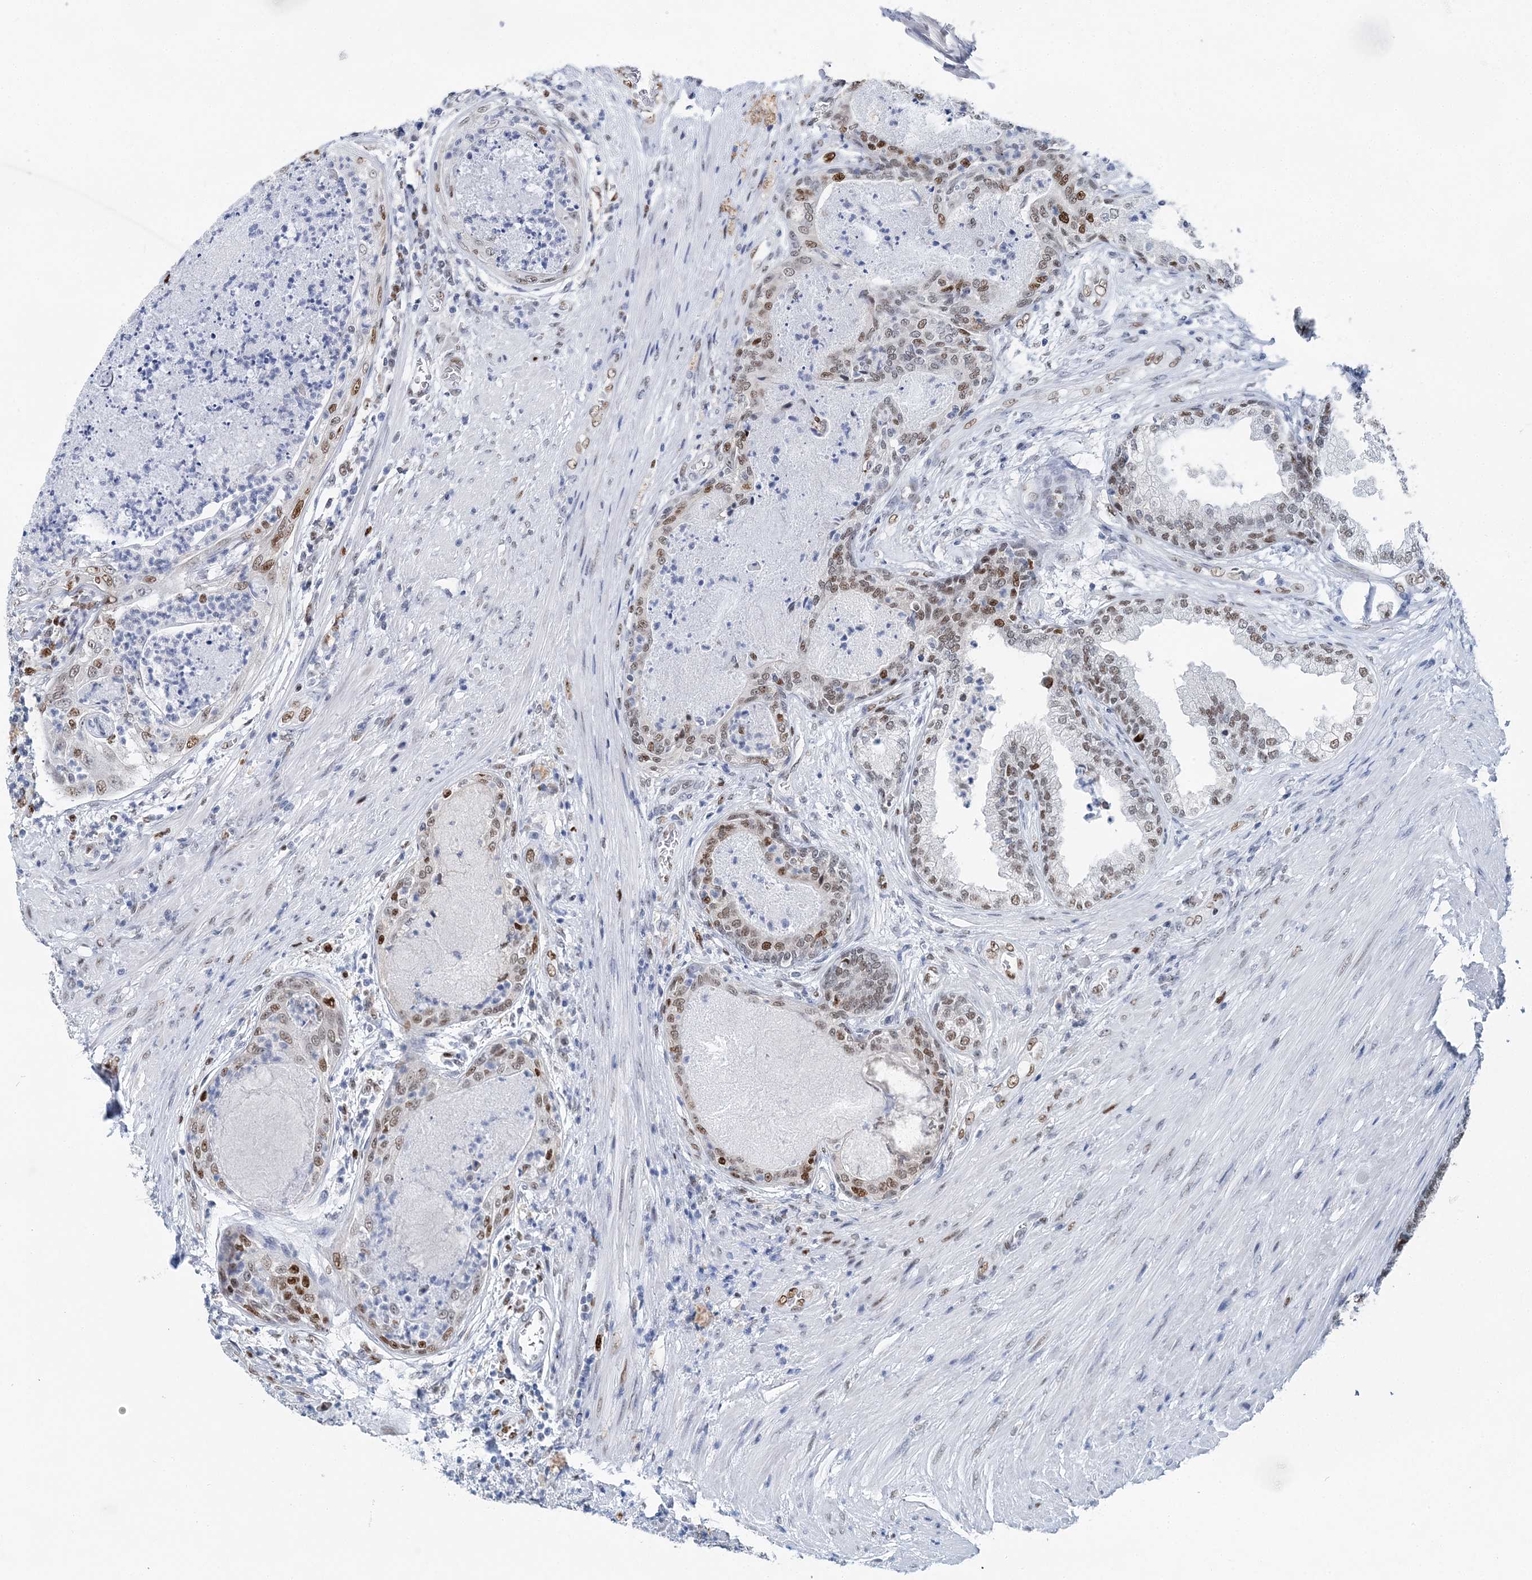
{"staining": {"intensity": "moderate", "quantity": "<25%", "location": "nuclear"}, "tissue": "prostate", "cell_type": "Glandular cells", "image_type": "normal", "snomed": [{"axis": "morphology", "description": "Normal tissue, NOS"}, {"axis": "topography", "description": "Prostate"}], "caption": "The photomicrograph shows staining of benign prostate, revealing moderate nuclear protein expression (brown color) within glandular cells. Using DAB (3,3'-diaminobenzidine) (brown) and hematoxylin (blue) stains, captured at high magnification using brightfield microscopy.", "gene": "HAT1", "patient": {"sex": "male", "age": 76}}